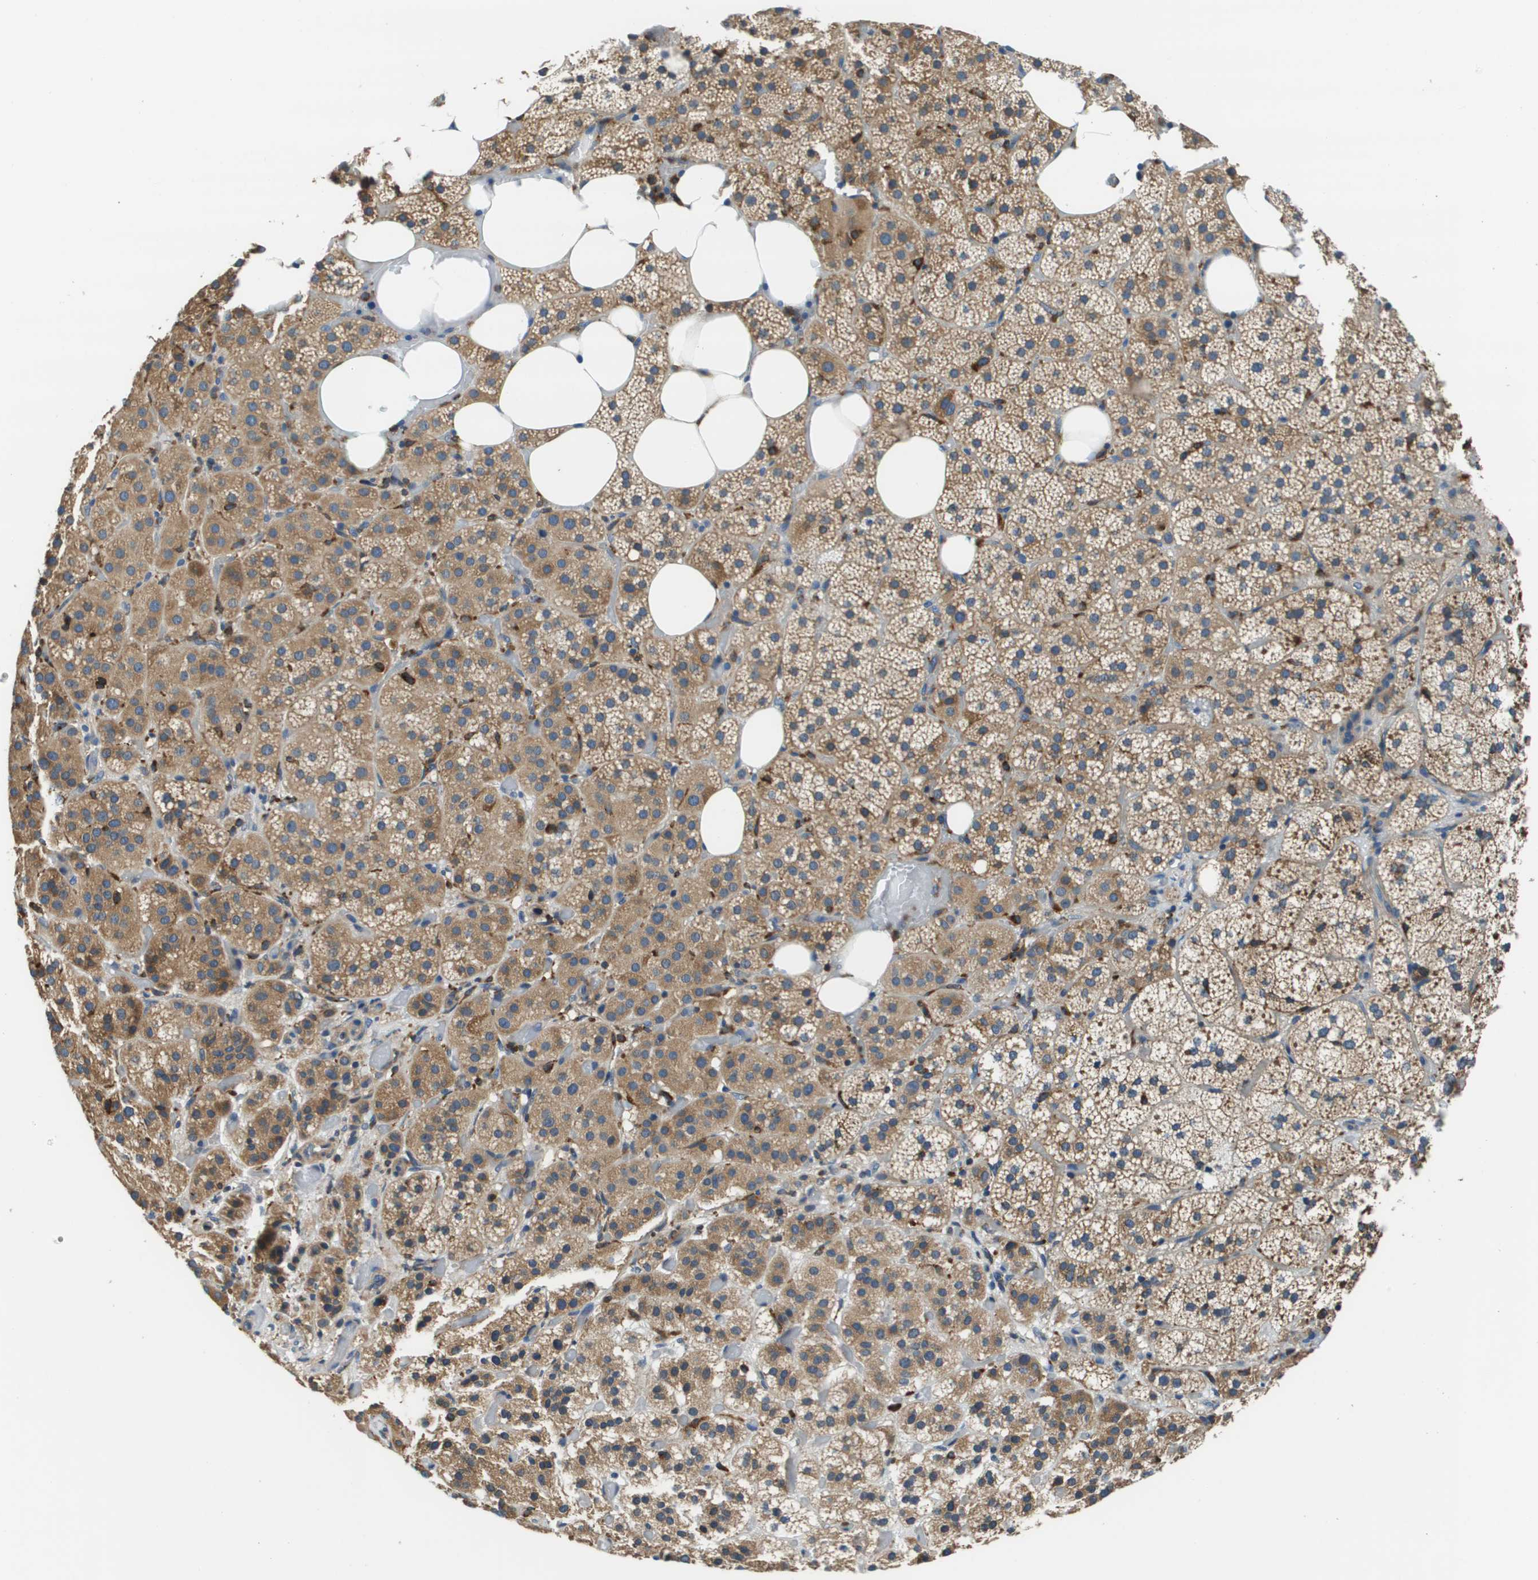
{"staining": {"intensity": "moderate", "quantity": ">75%", "location": "cytoplasmic/membranous"}, "tissue": "adrenal gland", "cell_type": "Glandular cells", "image_type": "normal", "snomed": [{"axis": "morphology", "description": "Normal tissue, NOS"}, {"axis": "topography", "description": "Adrenal gland"}], "caption": "Immunohistochemistry image of normal human adrenal gland stained for a protein (brown), which demonstrates medium levels of moderate cytoplasmic/membranous positivity in approximately >75% of glandular cells.", "gene": "CNPY3", "patient": {"sex": "female", "age": 59}}